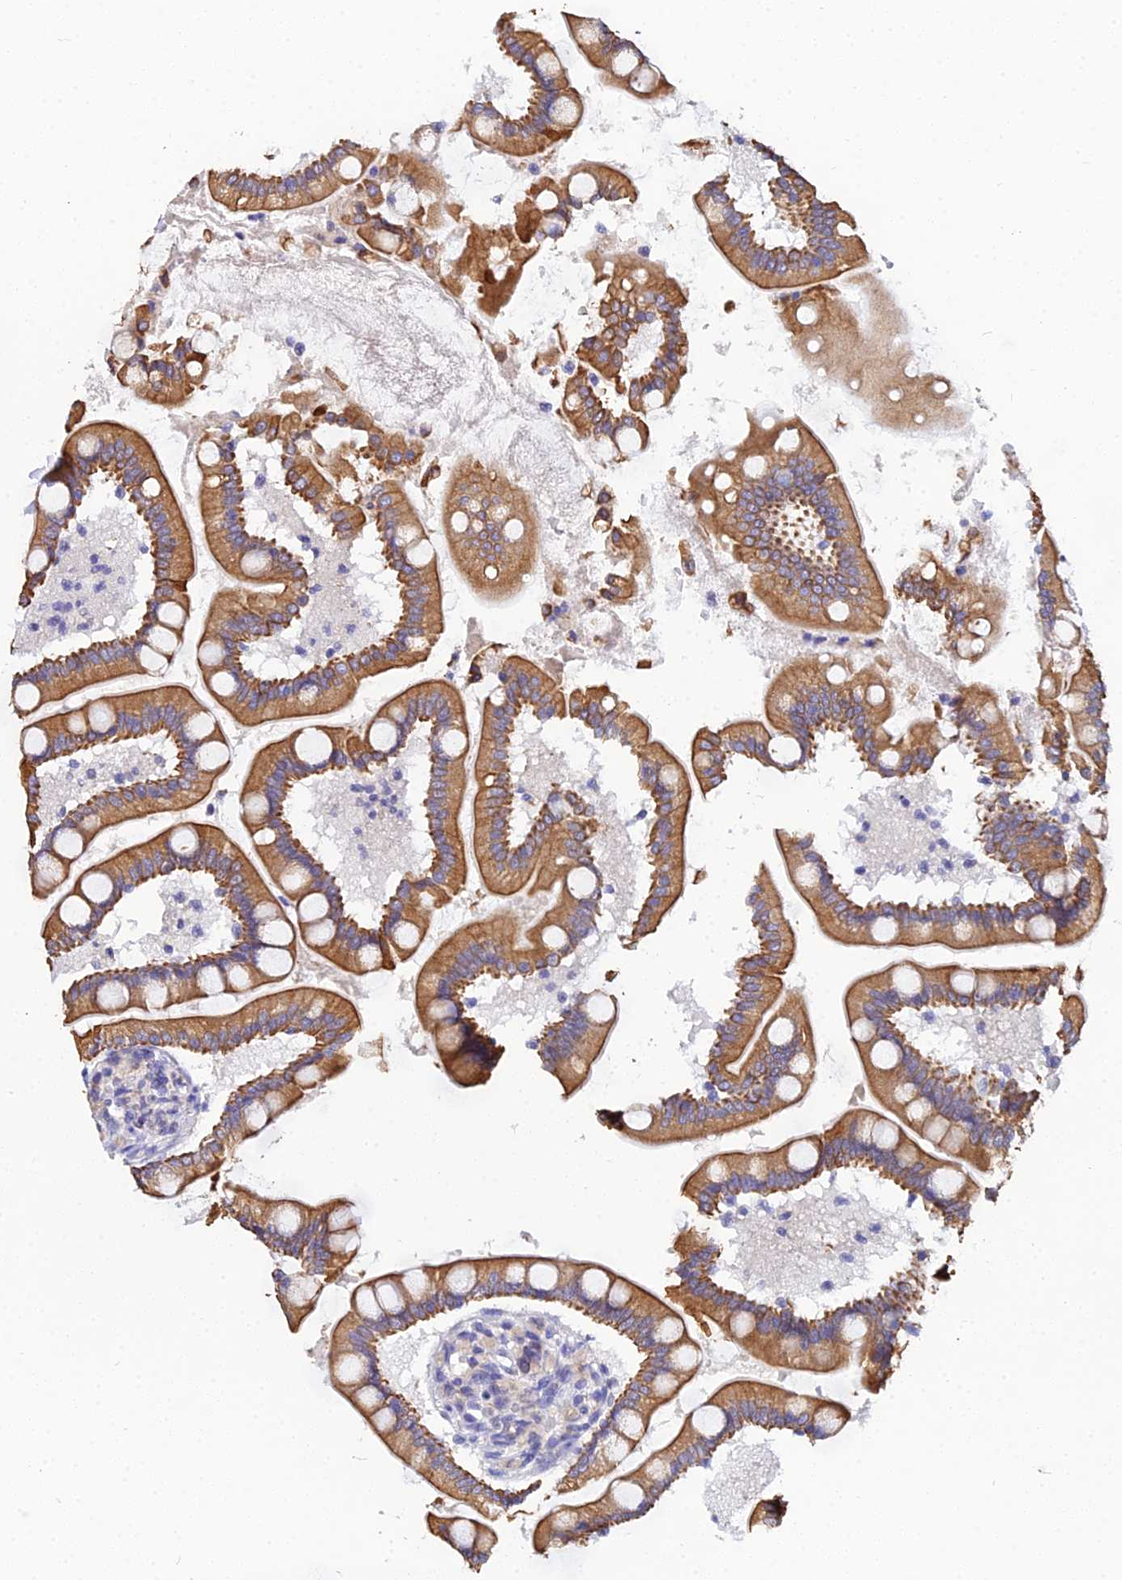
{"staining": {"intensity": "strong", "quantity": ">75%", "location": "cytoplasmic/membranous"}, "tissue": "small intestine", "cell_type": "Glandular cells", "image_type": "normal", "snomed": [{"axis": "morphology", "description": "Normal tissue, NOS"}, {"axis": "topography", "description": "Small intestine"}], "caption": "Brown immunohistochemical staining in benign human small intestine reveals strong cytoplasmic/membranous expression in about >75% of glandular cells.", "gene": "ZXDA", "patient": {"sex": "female", "age": 64}}